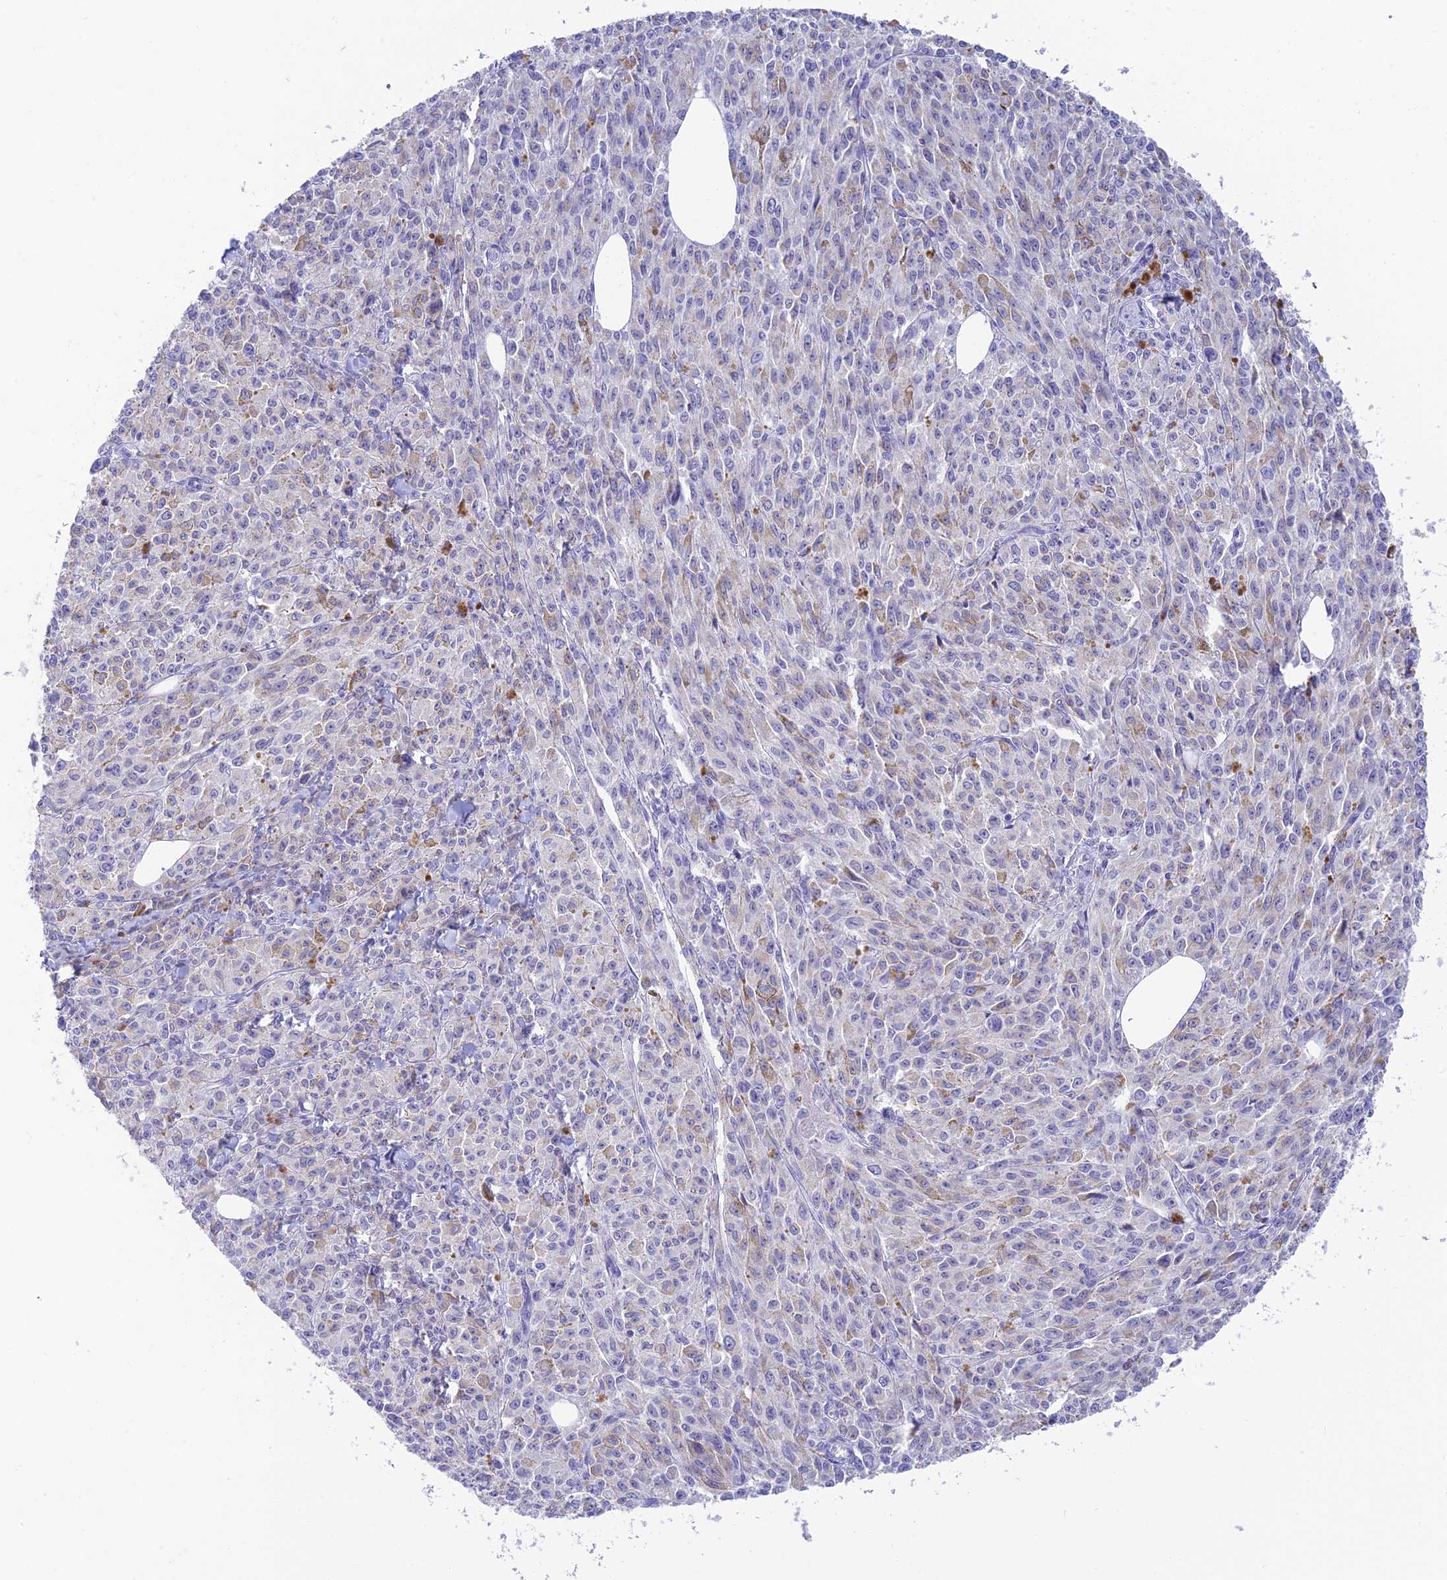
{"staining": {"intensity": "negative", "quantity": "none", "location": "none"}, "tissue": "melanoma", "cell_type": "Tumor cells", "image_type": "cancer", "snomed": [{"axis": "morphology", "description": "Malignant melanoma, NOS"}, {"axis": "topography", "description": "Skin"}], "caption": "Immunohistochemistry micrograph of neoplastic tissue: human malignant melanoma stained with DAB demonstrates no significant protein expression in tumor cells.", "gene": "INTS13", "patient": {"sex": "female", "age": 52}}